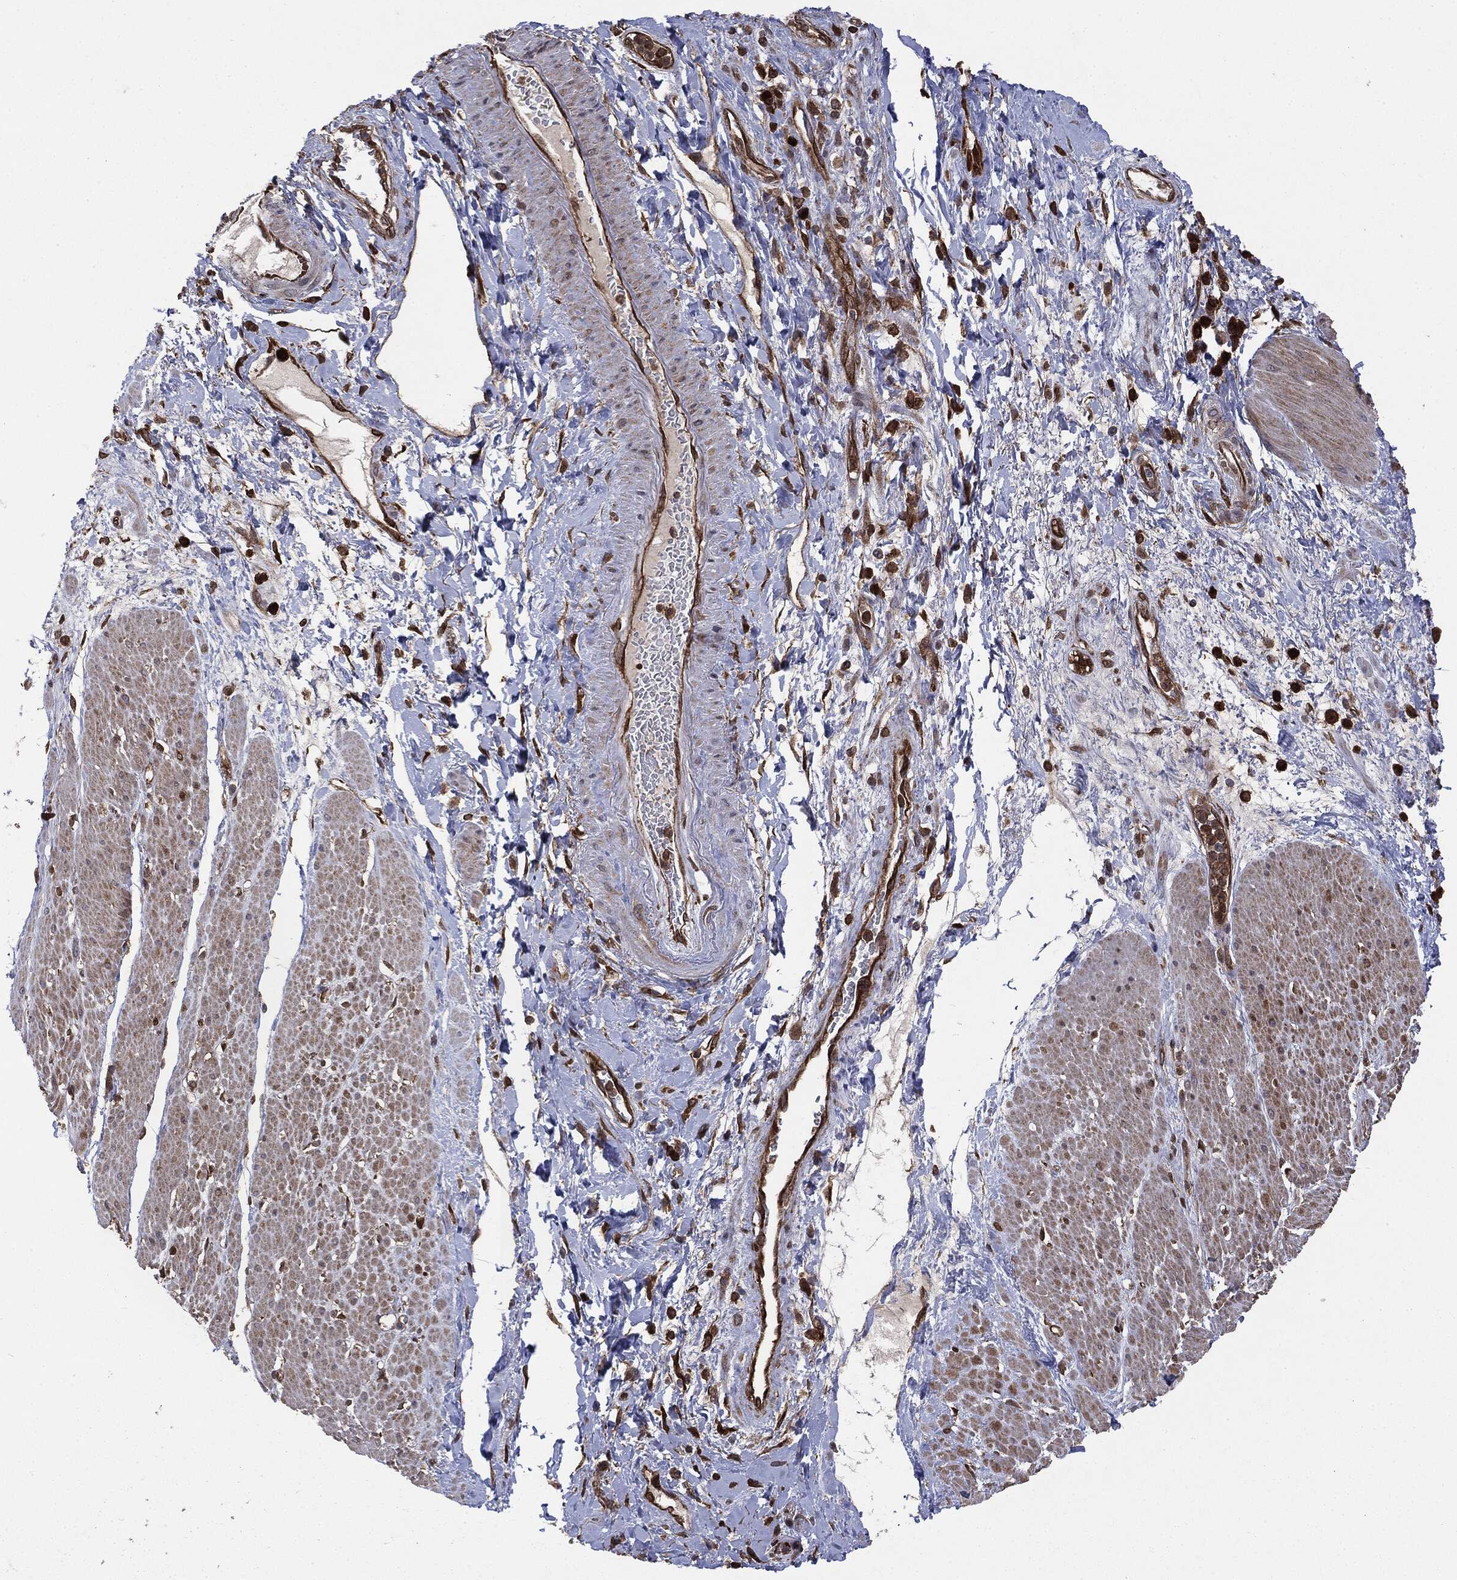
{"staining": {"intensity": "negative", "quantity": "none", "location": "none"}, "tissue": "smooth muscle", "cell_type": "Smooth muscle cells", "image_type": "normal", "snomed": [{"axis": "morphology", "description": "Normal tissue, NOS"}, {"axis": "topography", "description": "Soft tissue"}, {"axis": "topography", "description": "Smooth muscle"}], "caption": "IHC photomicrograph of normal smooth muscle: smooth muscle stained with DAB shows no significant protein expression in smooth muscle cells.", "gene": "NME1", "patient": {"sex": "male", "age": 72}}